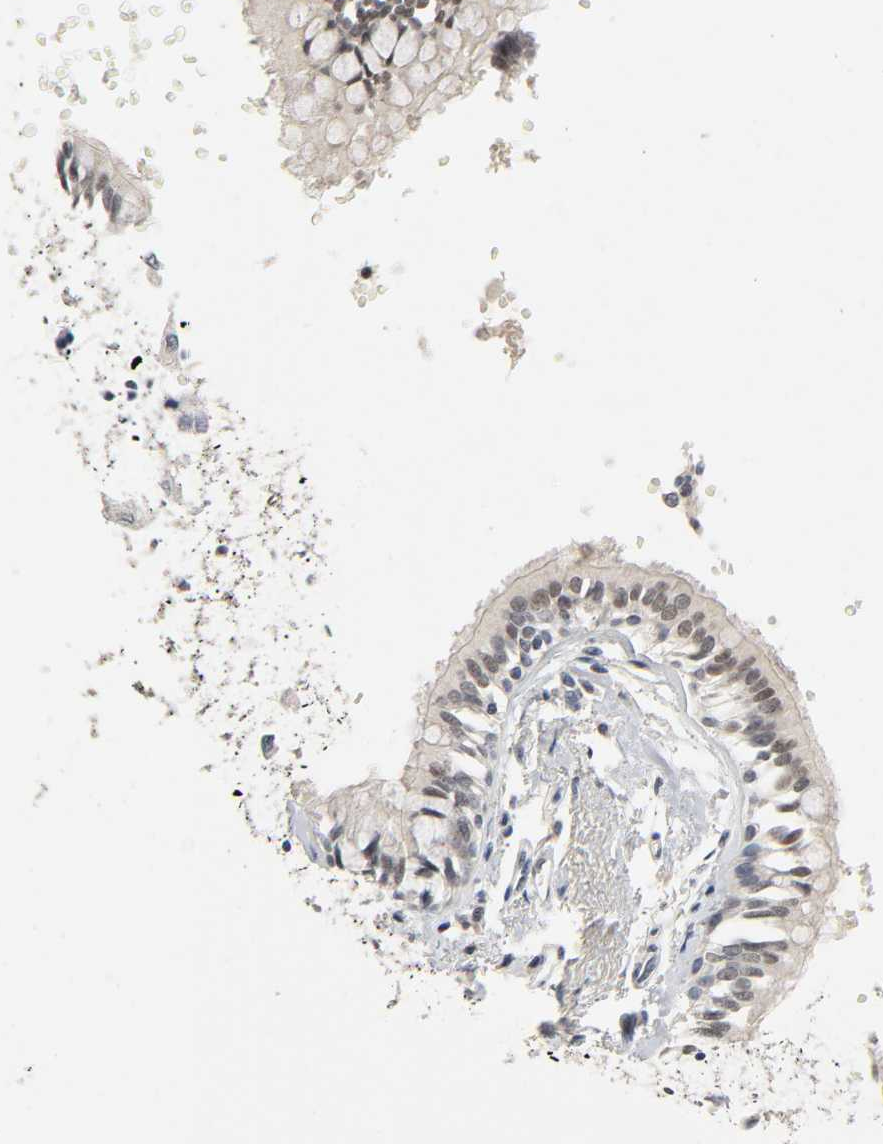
{"staining": {"intensity": "weak", "quantity": ">75%", "location": "cytoplasmic/membranous,nuclear"}, "tissue": "bronchus", "cell_type": "Respiratory epithelial cells", "image_type": "normal", "snomed": [{"axis": "morphology", "description": "Normal tissue, NOS"}, {"axis": "topography", "description": "Bronchus"}, {"axis": "topography", "description": "Lung"}], "caption": "A brown stain highlights weak cytoplasmic/membranous,nuclear positivity of a protein in respiratory epithelial cells of unremarkable human bronchus. (brown staining indicates protein expression, while blue staining denotes nuclei).", "gene": "MAPKAPK5", "patient": {"sex": "female", "age": 56}}